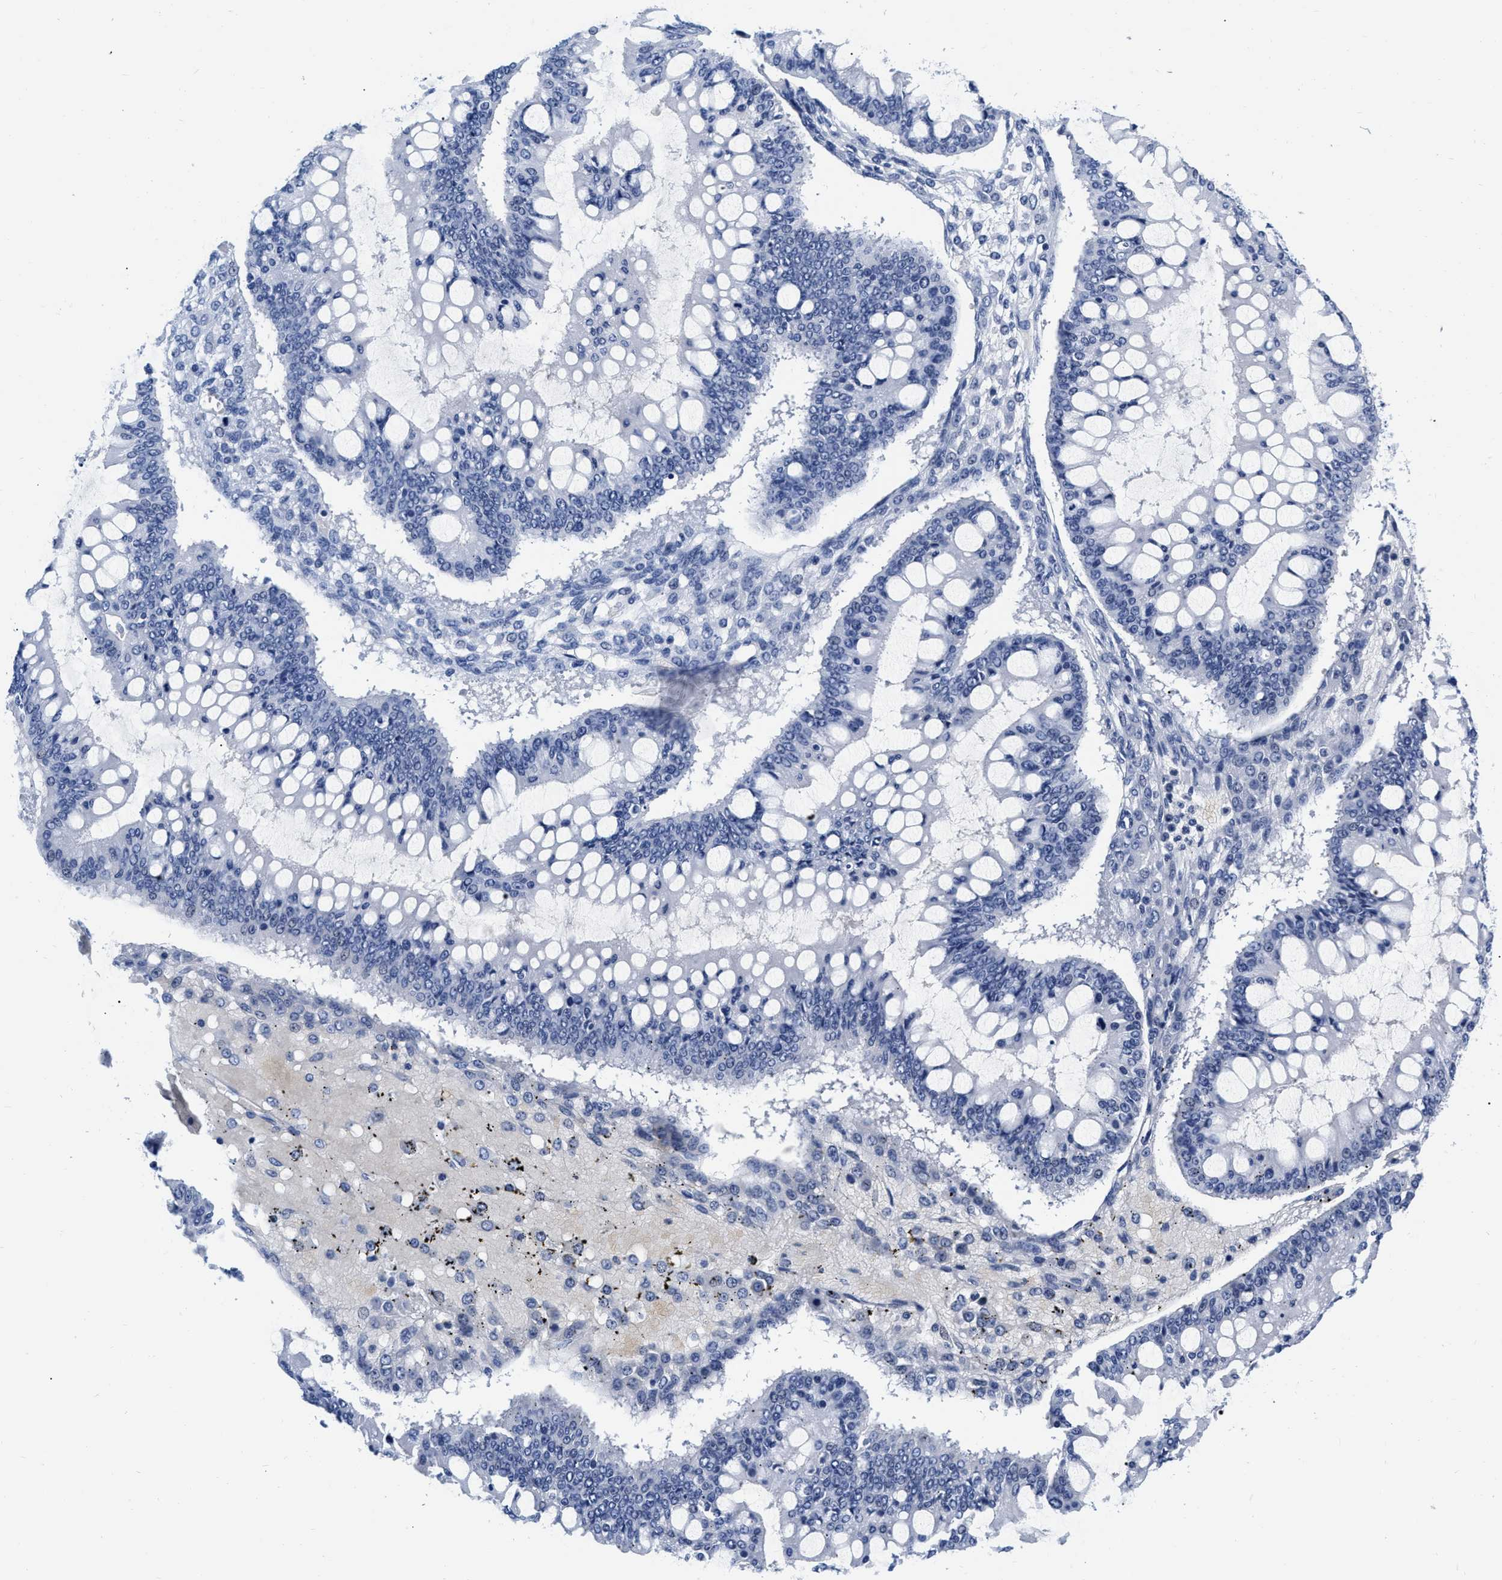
{"staining": {"intensity": "negative", "quantity": "none", "location": "none"}, "tissue": "ovarian cancer", "cell_type": "Tumor cells", "image_type": "cancer", "snomed": [{"axis": "morphology", "description": "Cystadenocarcinoma, mucinous, NOS"}, {"axis": "topography", "description": "Ovary"}], "caption": "Immunohistochemistry of mucinous cystadenocarcinoma (ovarian) shows no positivity in tumor cells. (DAB immunohistochemistry visualized using brightfield microscopy, high magnification).", "gene": "CER1", "patient": {"sex": "female", "age": 73}}